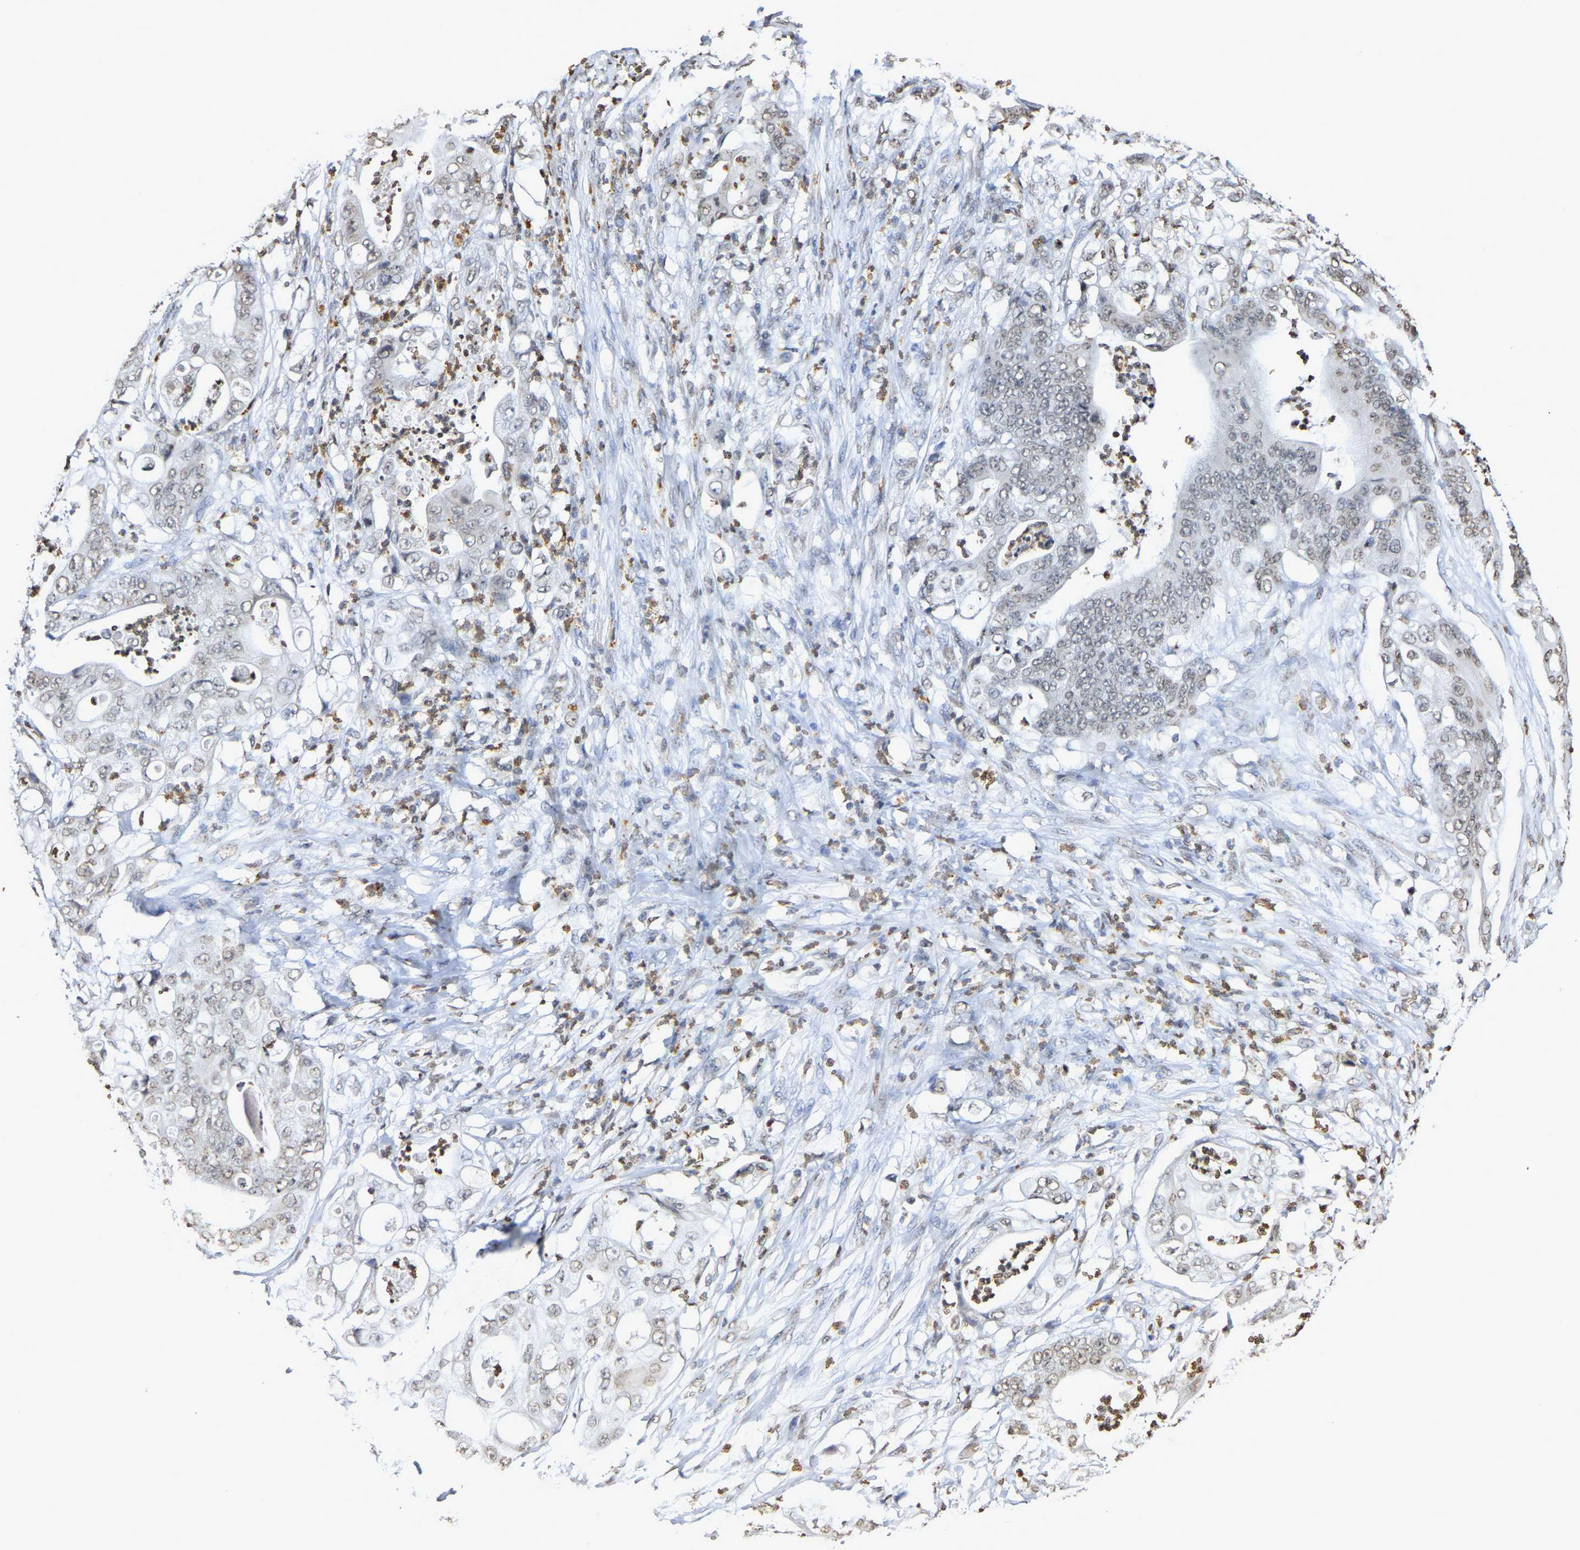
{"staining": {"intensity": "negative", "quantity": "none", "location": "none"}, "tissue": "stomach cancer", "cell_type": "Tumor cells", "image_type": "cancer", "snomed": [{"axis": "morphology", "description": "Adenocarcinoma, NOS"}, {"axis": "topography", "description": "Stomach"}], "caption": "Tumor cells show no significant positivity in adenocarcinoma (stomach). The staining is performed using DAB (3,3'-diaminobenzidine) brown chromogen with nuclei counter-stained in using hematoxylin.", "gene": "ATF4", "patient": {"sex": "female", "age": 73}}